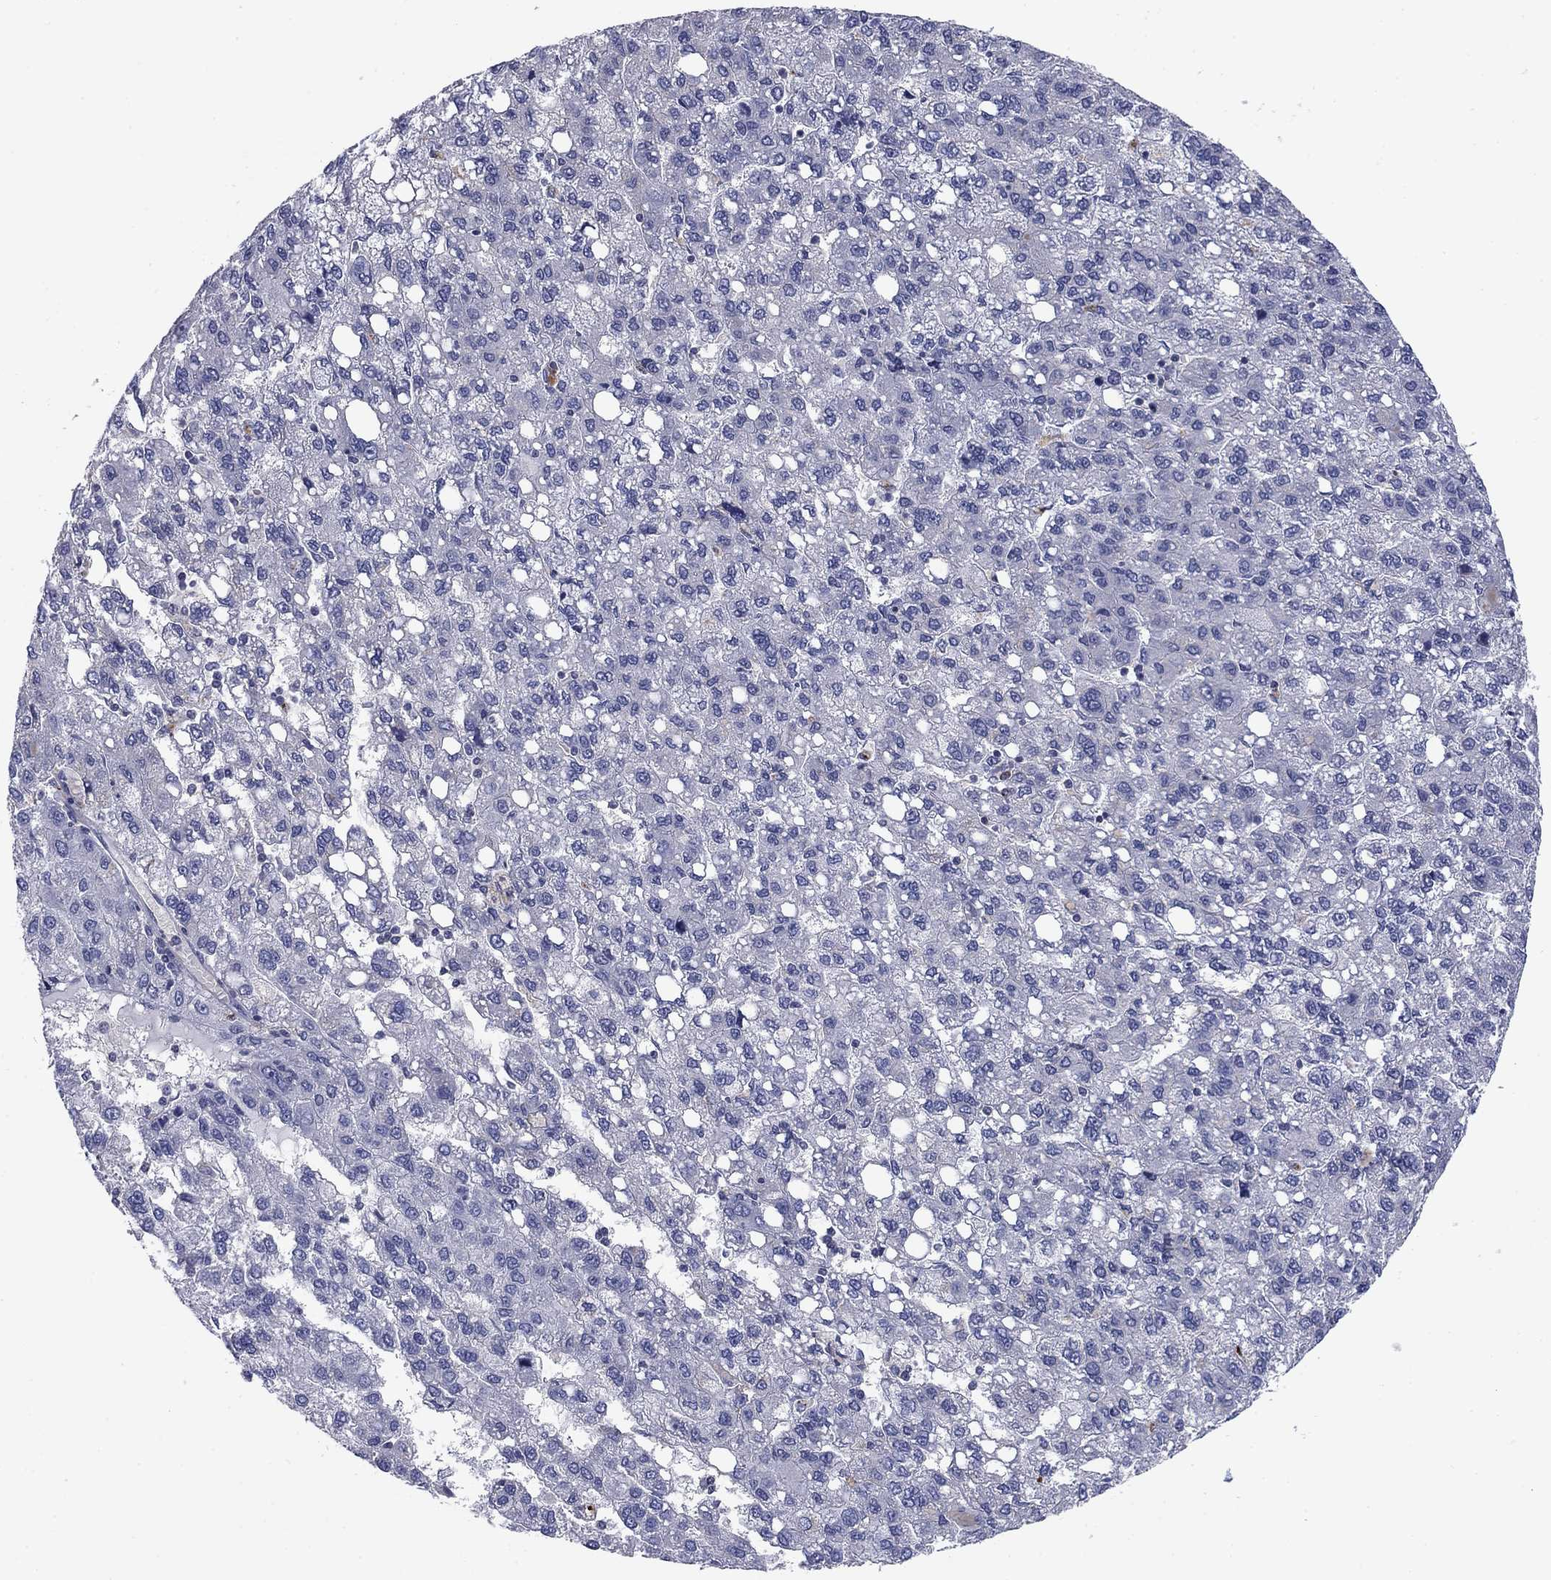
{"staining": {"intensity": "negative", "quantity": "none", "location": "none"}, "tissue": "liver cancer", "cell_type": "Tumor cells", "image_type": "cancer", "snomed": [{"axis": "morphology", "description": "Carcinoma, Hepatocellular, NOS"}, {"axis": "topography", "description": "Liver"}], "caption": "DAB immunohistochemical staining of hepatocellular carcinoma (liver) demonstrates no significant positivity in tumor cells.", "gene": "PSD4", "patient": {"sex": "female", "age": 82}}